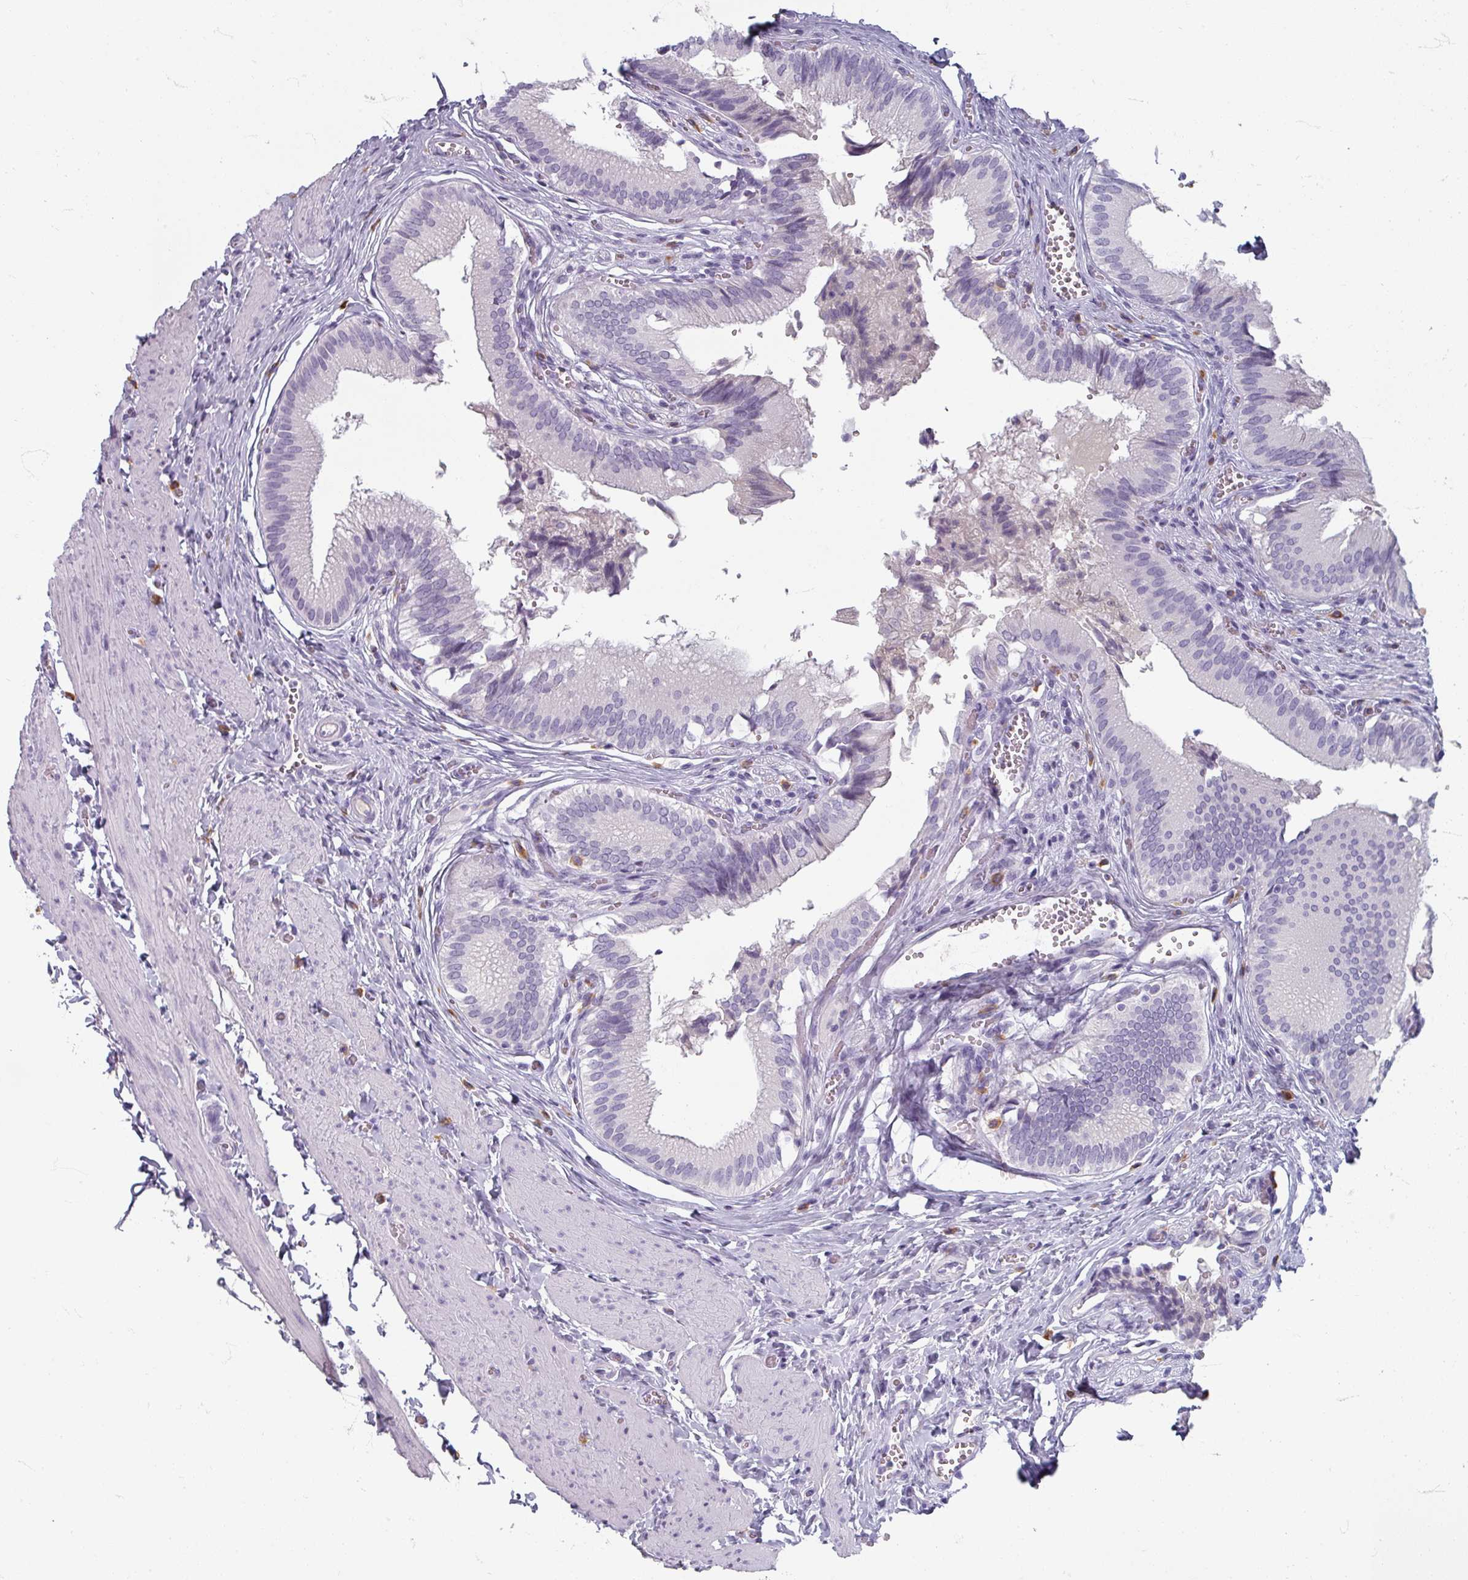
{"staining": {"intensity": "negative", "quantity": "none", "location": "none"}, "tissue": "gallbladder", "cell_type": "Glandular cells", "image_type": "normal", "snomed": [{"axis": "morphology", "description": "Normal tissue, NOS"}, {"axis": "topography", "description": "Gallbladder"}], "caption": "Immunohistochemistry (IHC) micrograph of benign gallbladder: human gallbladder stained with DAB demonstrates no significant protein staining in glandular cells.", "gene": "ZNF878", "patient": {"sex": "male", "age": 17}}